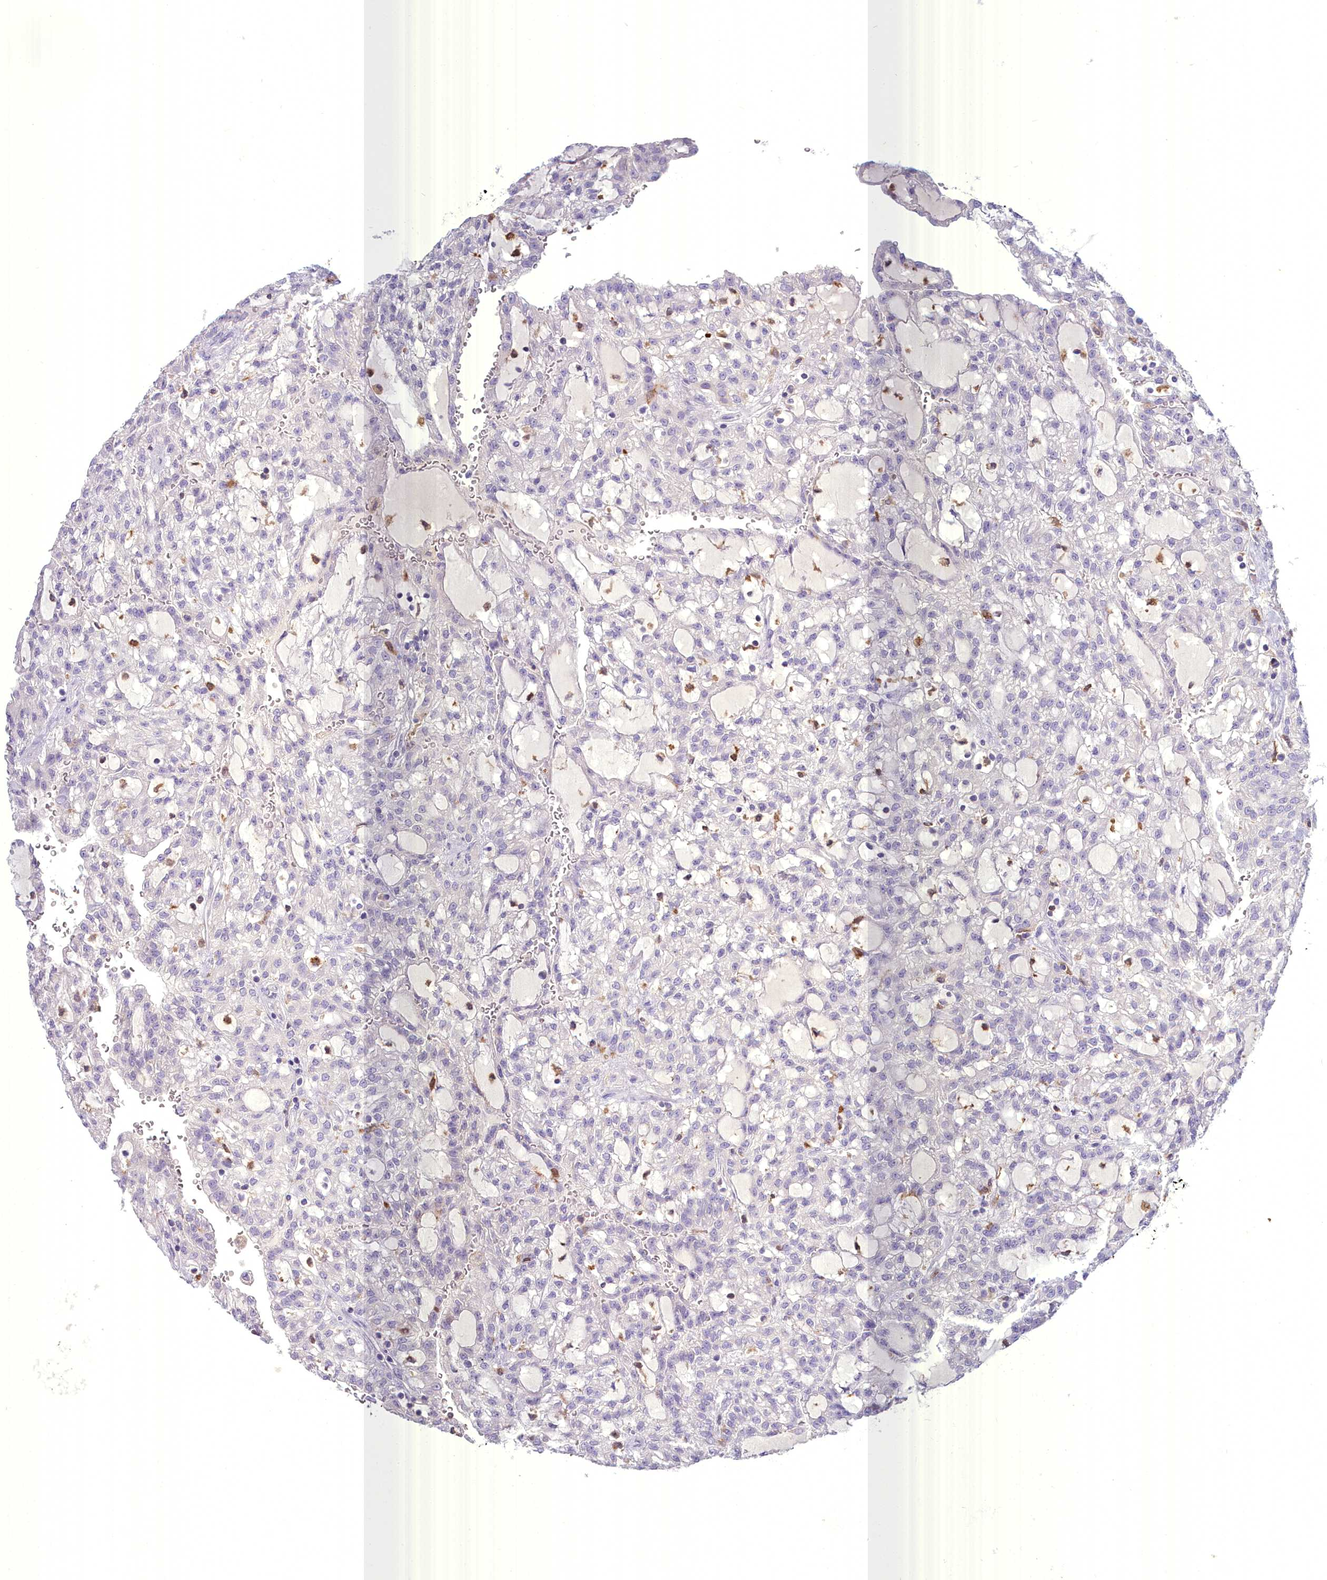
{"staining": {"intensity": "negative", "quantity": "none", "location": "none"}, "tissue": "renal cancer", "cell_type": "Tumor cells", "image_type": "cancer", "snomed": [{"axis": "morphology", "description": "Adenocarcinoma, NOS"}, {"axis": "topography", "description": "Kidney"}], "caption": "This is an IHC histopathology image of adenocarcinoma (renal). There is no expression in tumor cells.", "gene": "BLNK", "patient": {"sex": "male", "age": 63}}